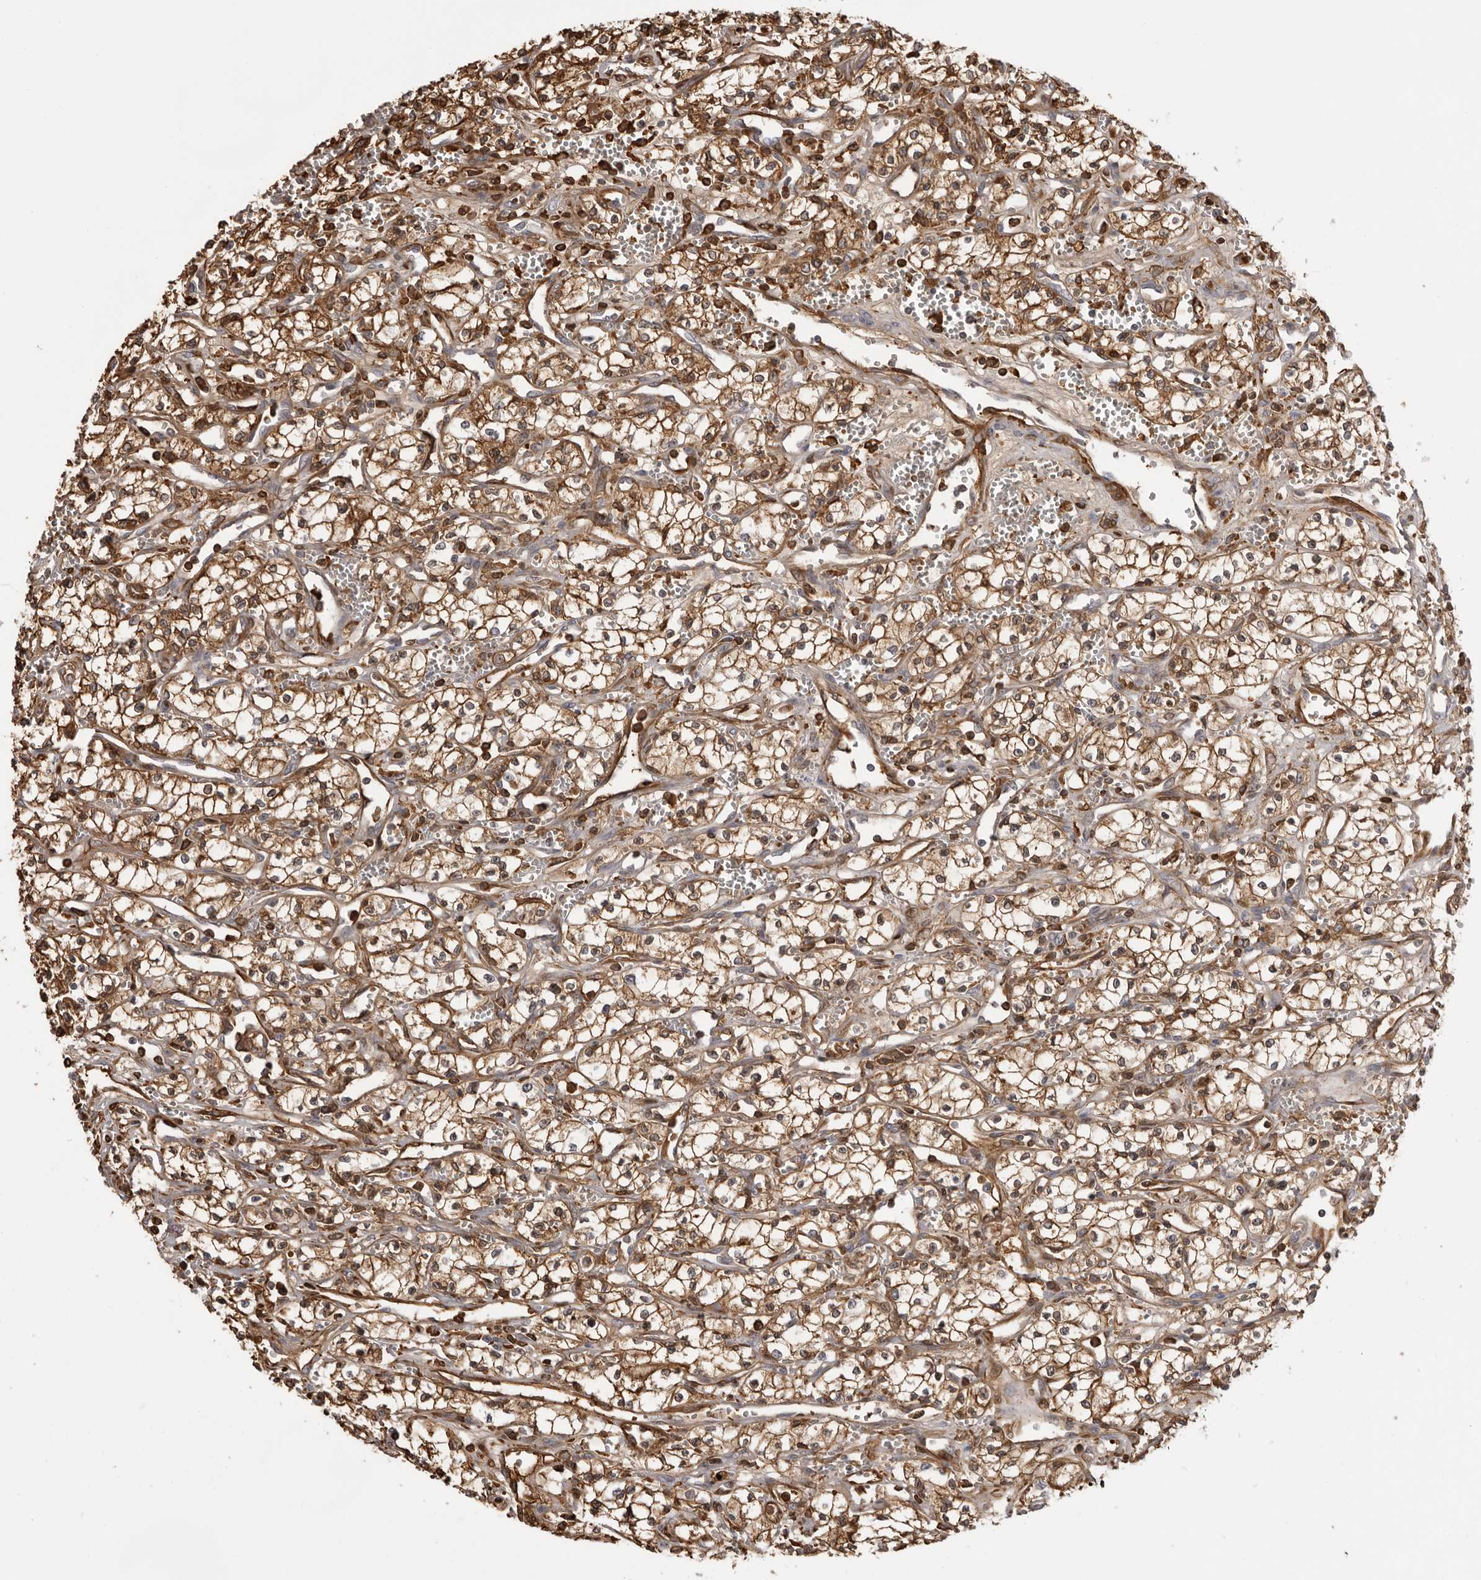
{"staining": {"intensity": "moderate", "quantity": ">75%", "location": "cytoplasmic/membranous"}, "tissue": "renal cancer", "cell_type": "Tumor cells", "image_type": "cancer", "snomed": [{"axis": "morphology", "description": "Adenocarcinoma, NOS"}, {"axis": "topography", "description": "Kidney"}], "caption": "IHC of human renal cancer (adenocarcinoma) demonstrates medium levels of moderate cytoplasmic/membranous positivity in about >75% of tumor cells.", "gene": "PLEKHF2", "patient": {"sex": "male", "age": 59}}